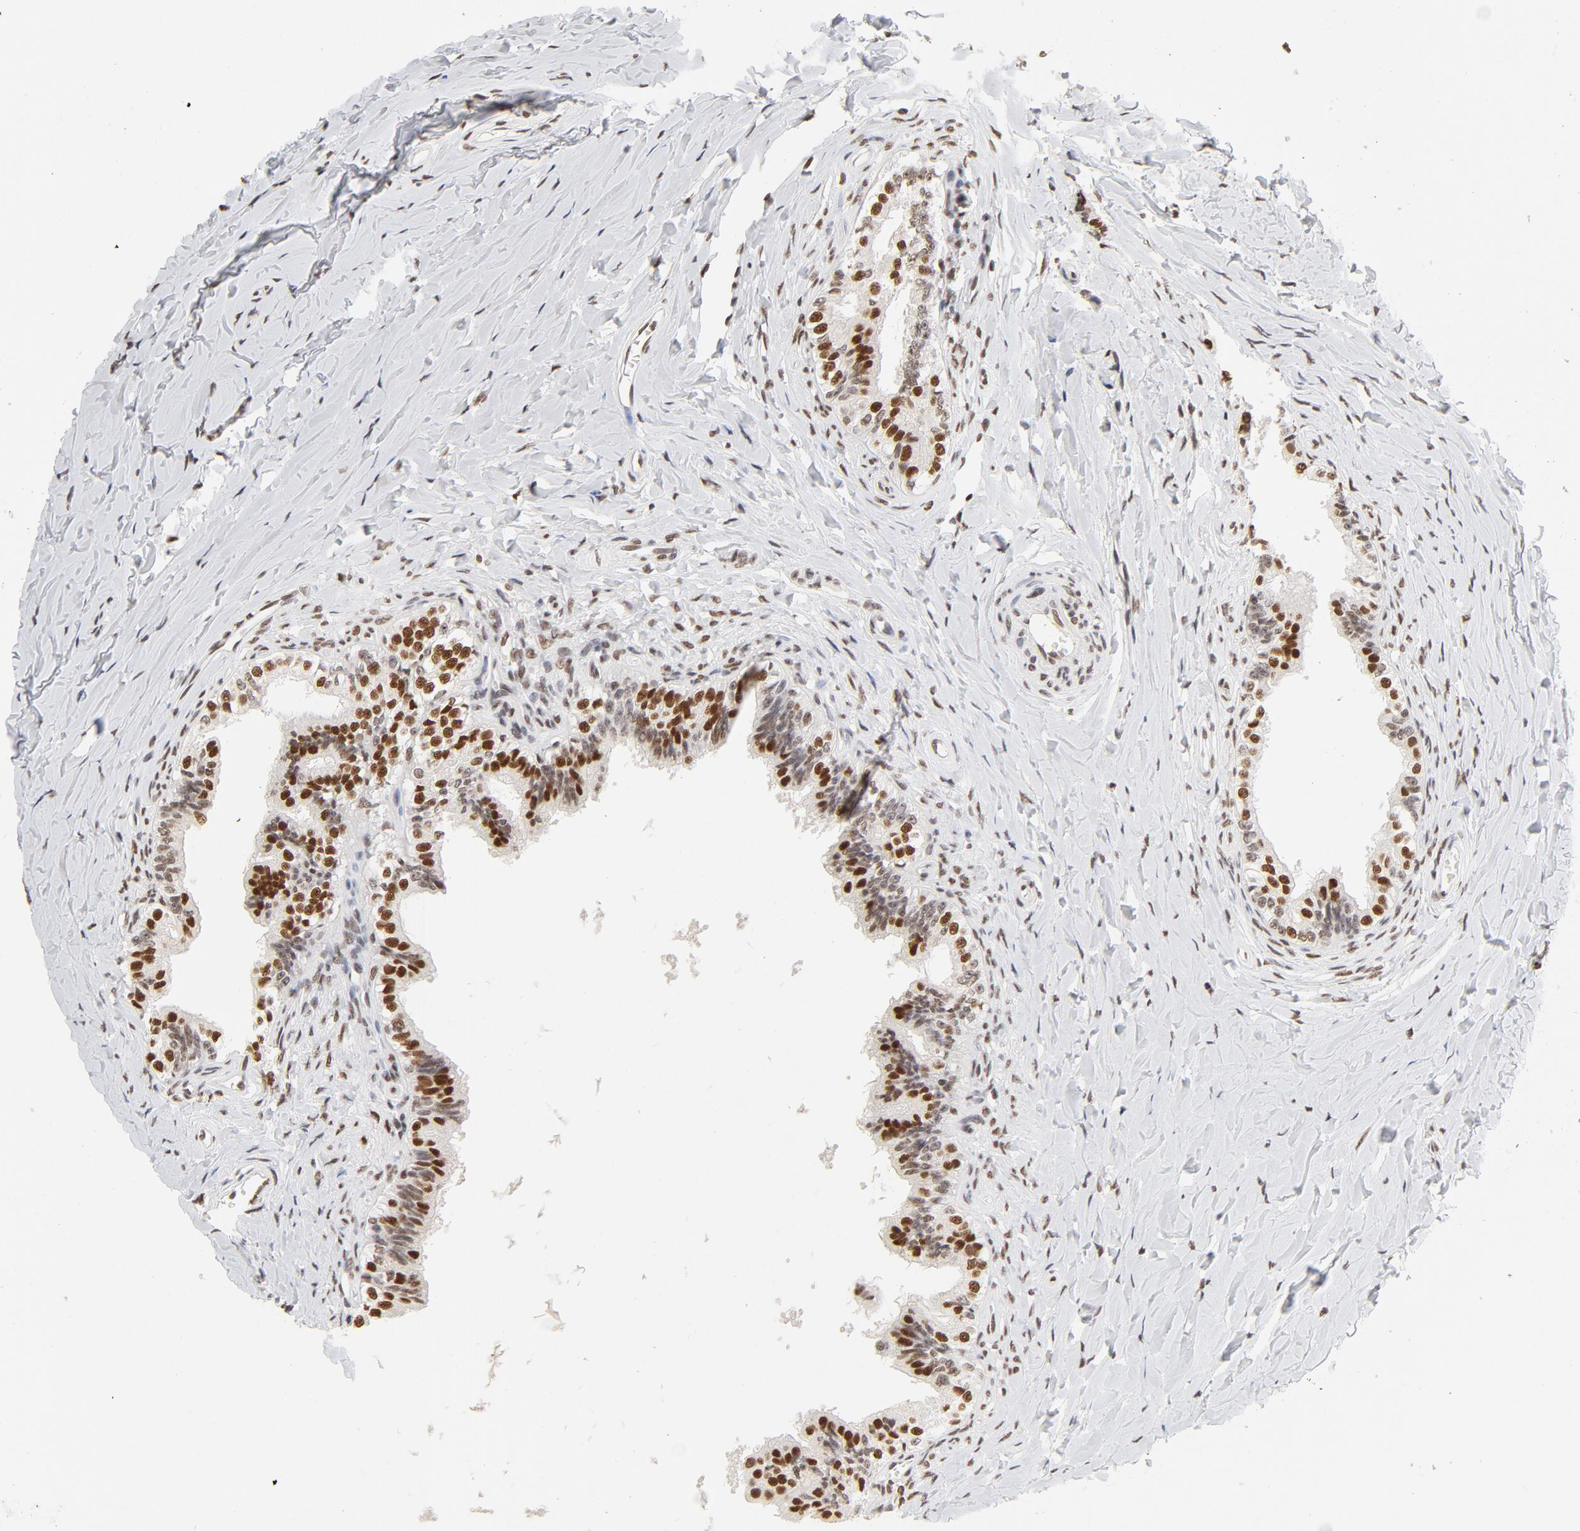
{"staining": {"intensity": "moderate", "quantity": ">75%", "location": "nuclear"}, "tissue": "epididymis", "cell_type": "Glandular cells", "image_type": "normal", "snomed": [{"axis": "morphology", "description": "Normal tissue, NOS"}, {"axis": "topography", "description": "Soft tissue"}, {"axis": "topography", "description": "Epididymis"}], "caption": "IHC of normal human epididymis displays medium levels of moderate nuclear expression in about >75% of glandular cells.", "gene": "TP53BP1", "patient": {"sex": "male", "age": 26}}